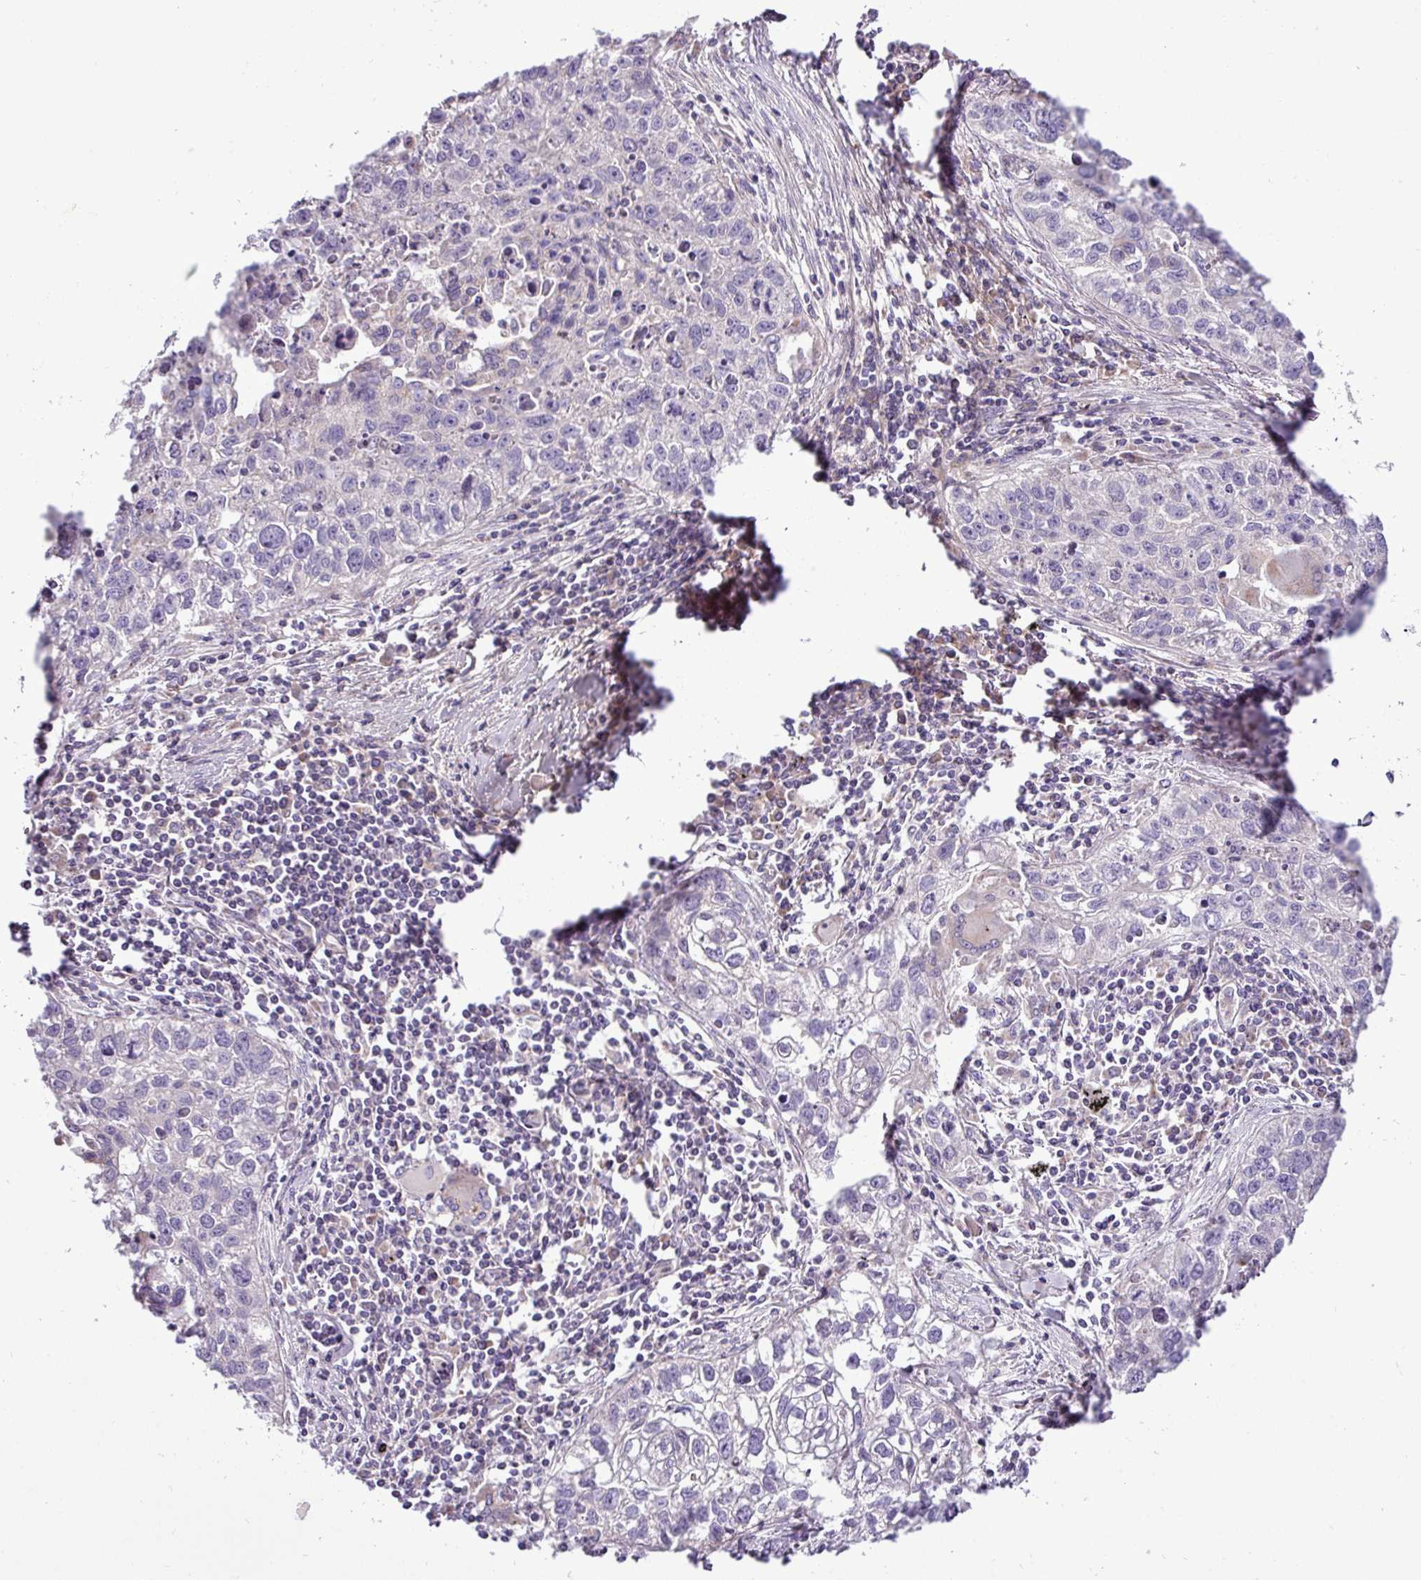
{"staining": {"intensity": "negative", "quantity": "none", "location": "none"}, "tissue": "lung cancer", "cell_type": "Tumor cells", "image_type": "cancer", "snomed": [{"axis": "morphology", "description": "Squamous cell carcinoma, NOS"}, {"axis": "topography", "description": "Lung"}], "caption": "High magnification brightfield microscopy of lung squamous cell carcinoma stained with DAB (brown) and counterstained with hematoxylin (blue): tumor cells show no significant positivity.", "gene": "FAM183A", "patient": {"sex": "male", "age": 74}}